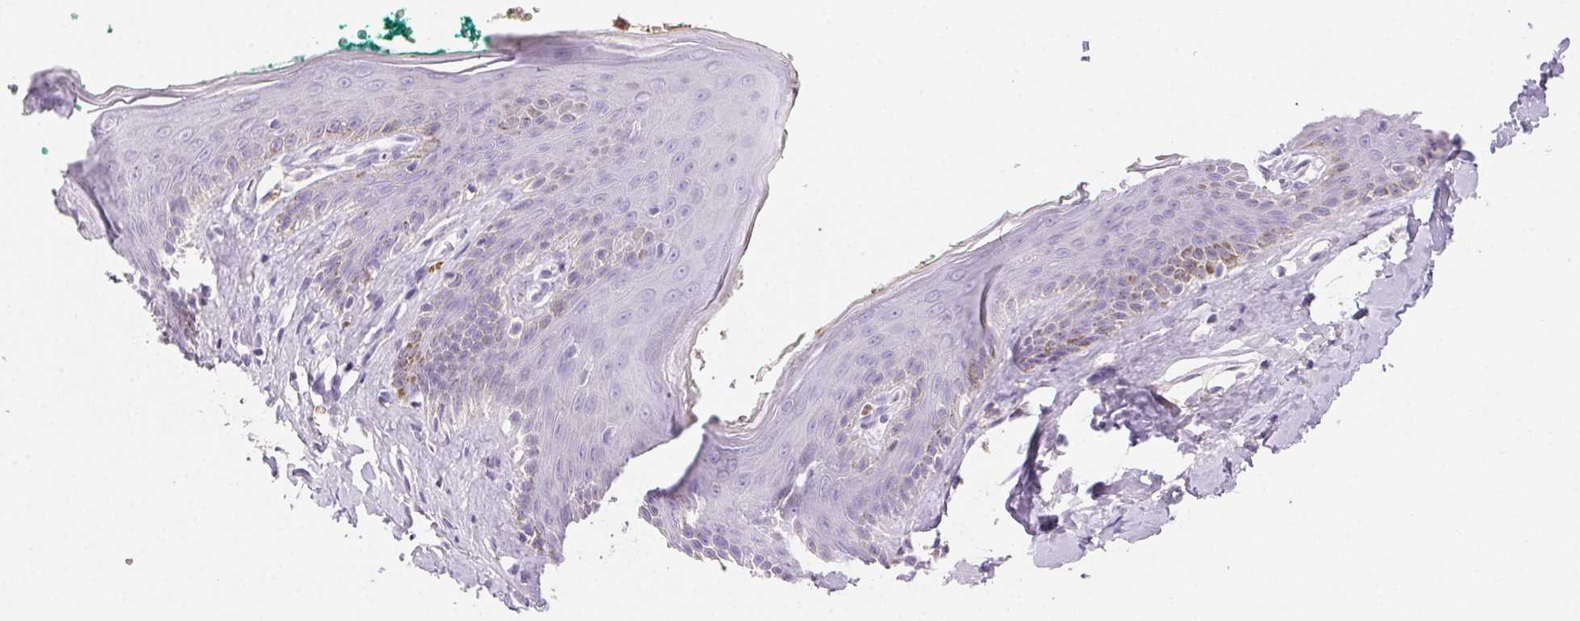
{"staining": {"intensity": "moderate", "quantity": "<25%", "location": "cytoplasmic/membranous"}, "tissue": "skin", "cell_type": "Epidermal cells", "image_type": "normal", "snomed": [{"axis": "morphology", "description": "Normal tissue, NOS"}, {"axis": "topography", "description": "Vulva"}, {"axis": "topography", "description": "Peripheral nerve tissue"}], "caption": "An IHC micrograph of benign tissue is shown. Protein staining in brown shows moderate cytoplasmic/membranous positivity in skin within epidermal cells.", "gene": "PADI4", "patient": {"sex": "female", "age": 66}}